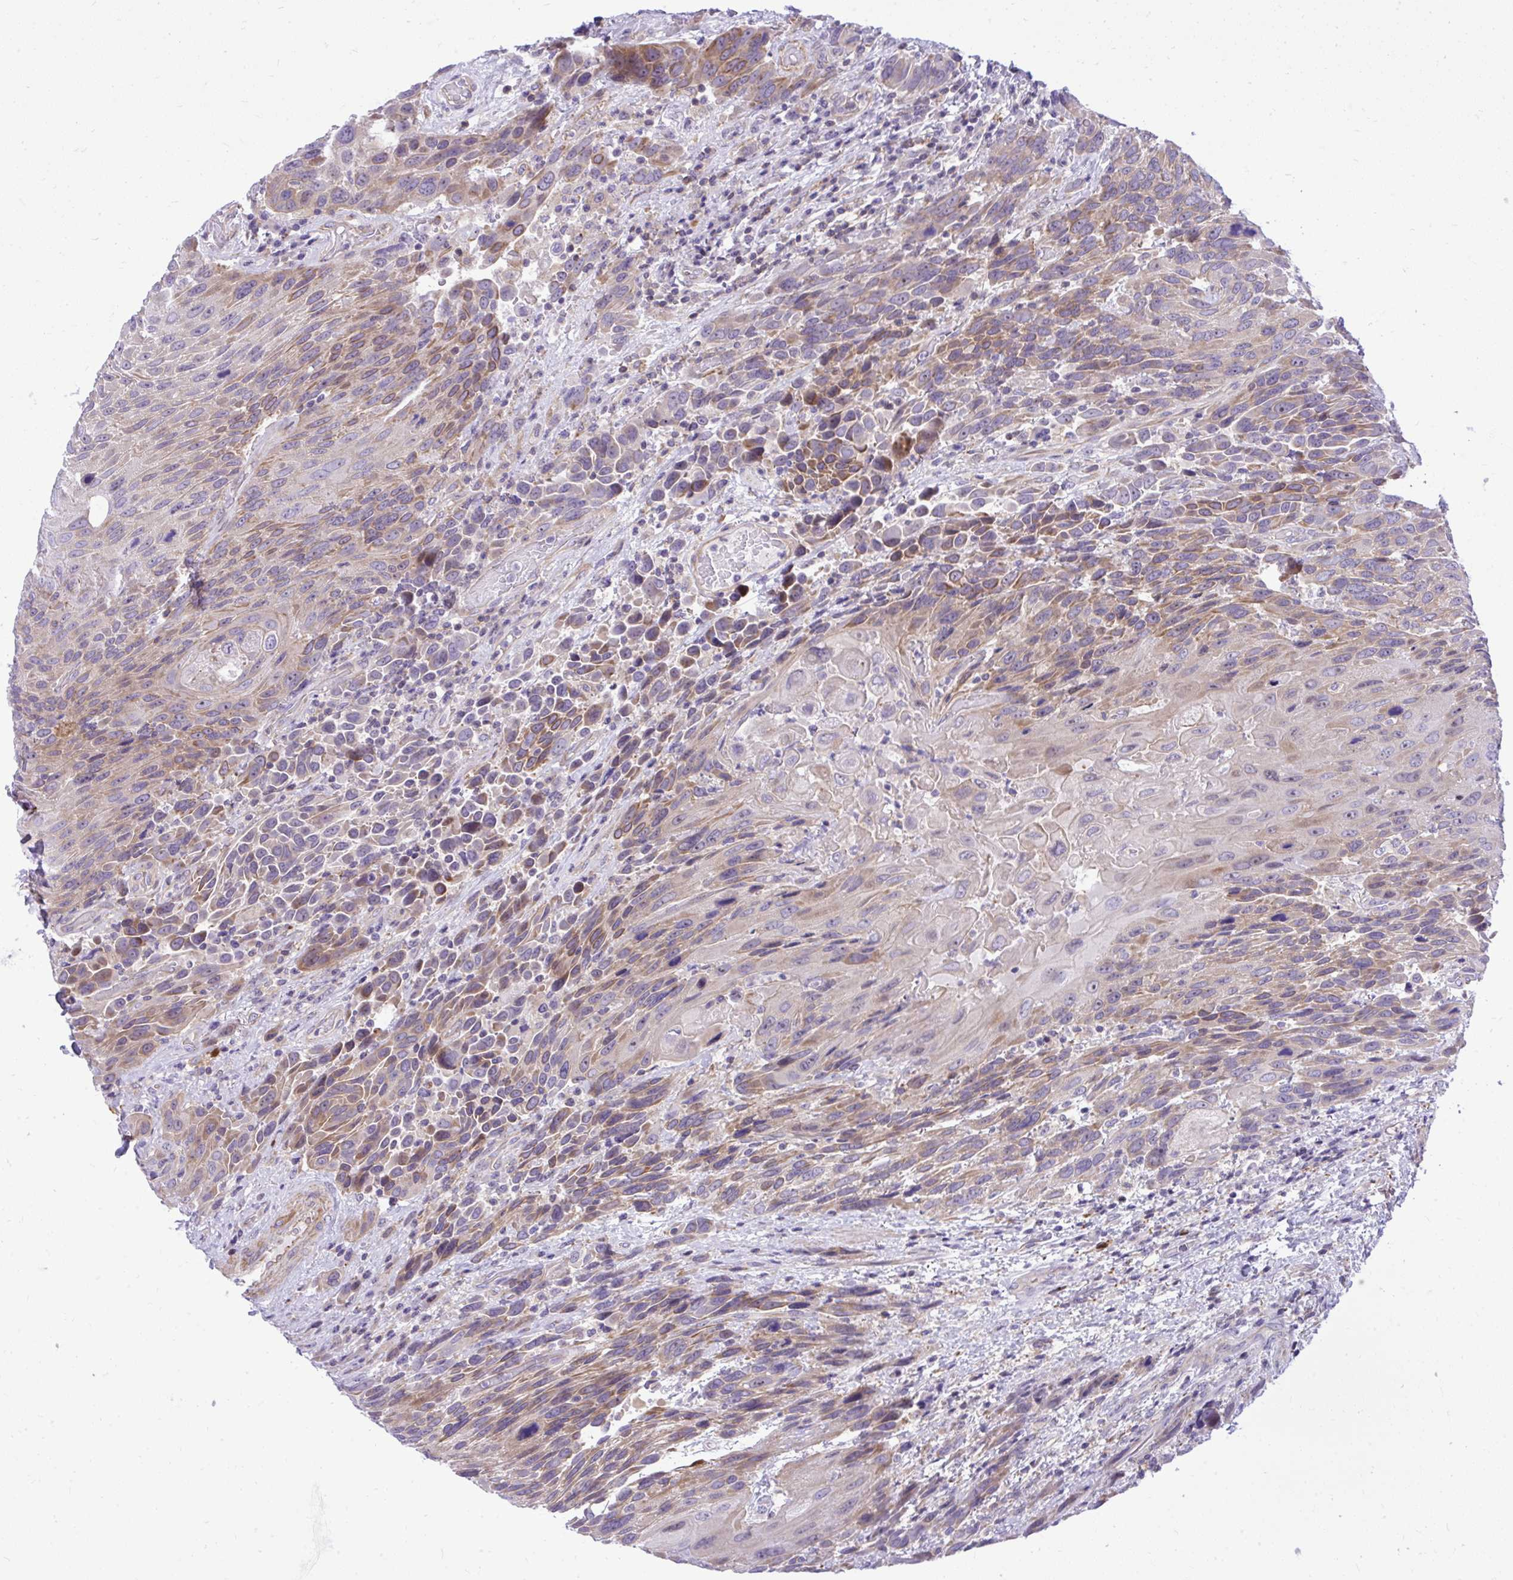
{"staining": {"intensity": "moderate", "quantity": "25%-75%", "location": "cytoplasmic/membranous"}, "tissue": "urothelial cancer", "cell_type": "Tumor cells", "image_type": "cancer", "snomed": [{"axis": "morphology", "description": "Urothelial carcinoma, High grade"}, {"axis": "topography", "description": "Urinary bladder"}], "caption": "A micrograph of urothelial cancer stained for a protein displays moderate cytoplasmic/membranous brown staining in tumor cells.", "gene": "GRK4", "patient": {"sex": "female", "age": 70}}